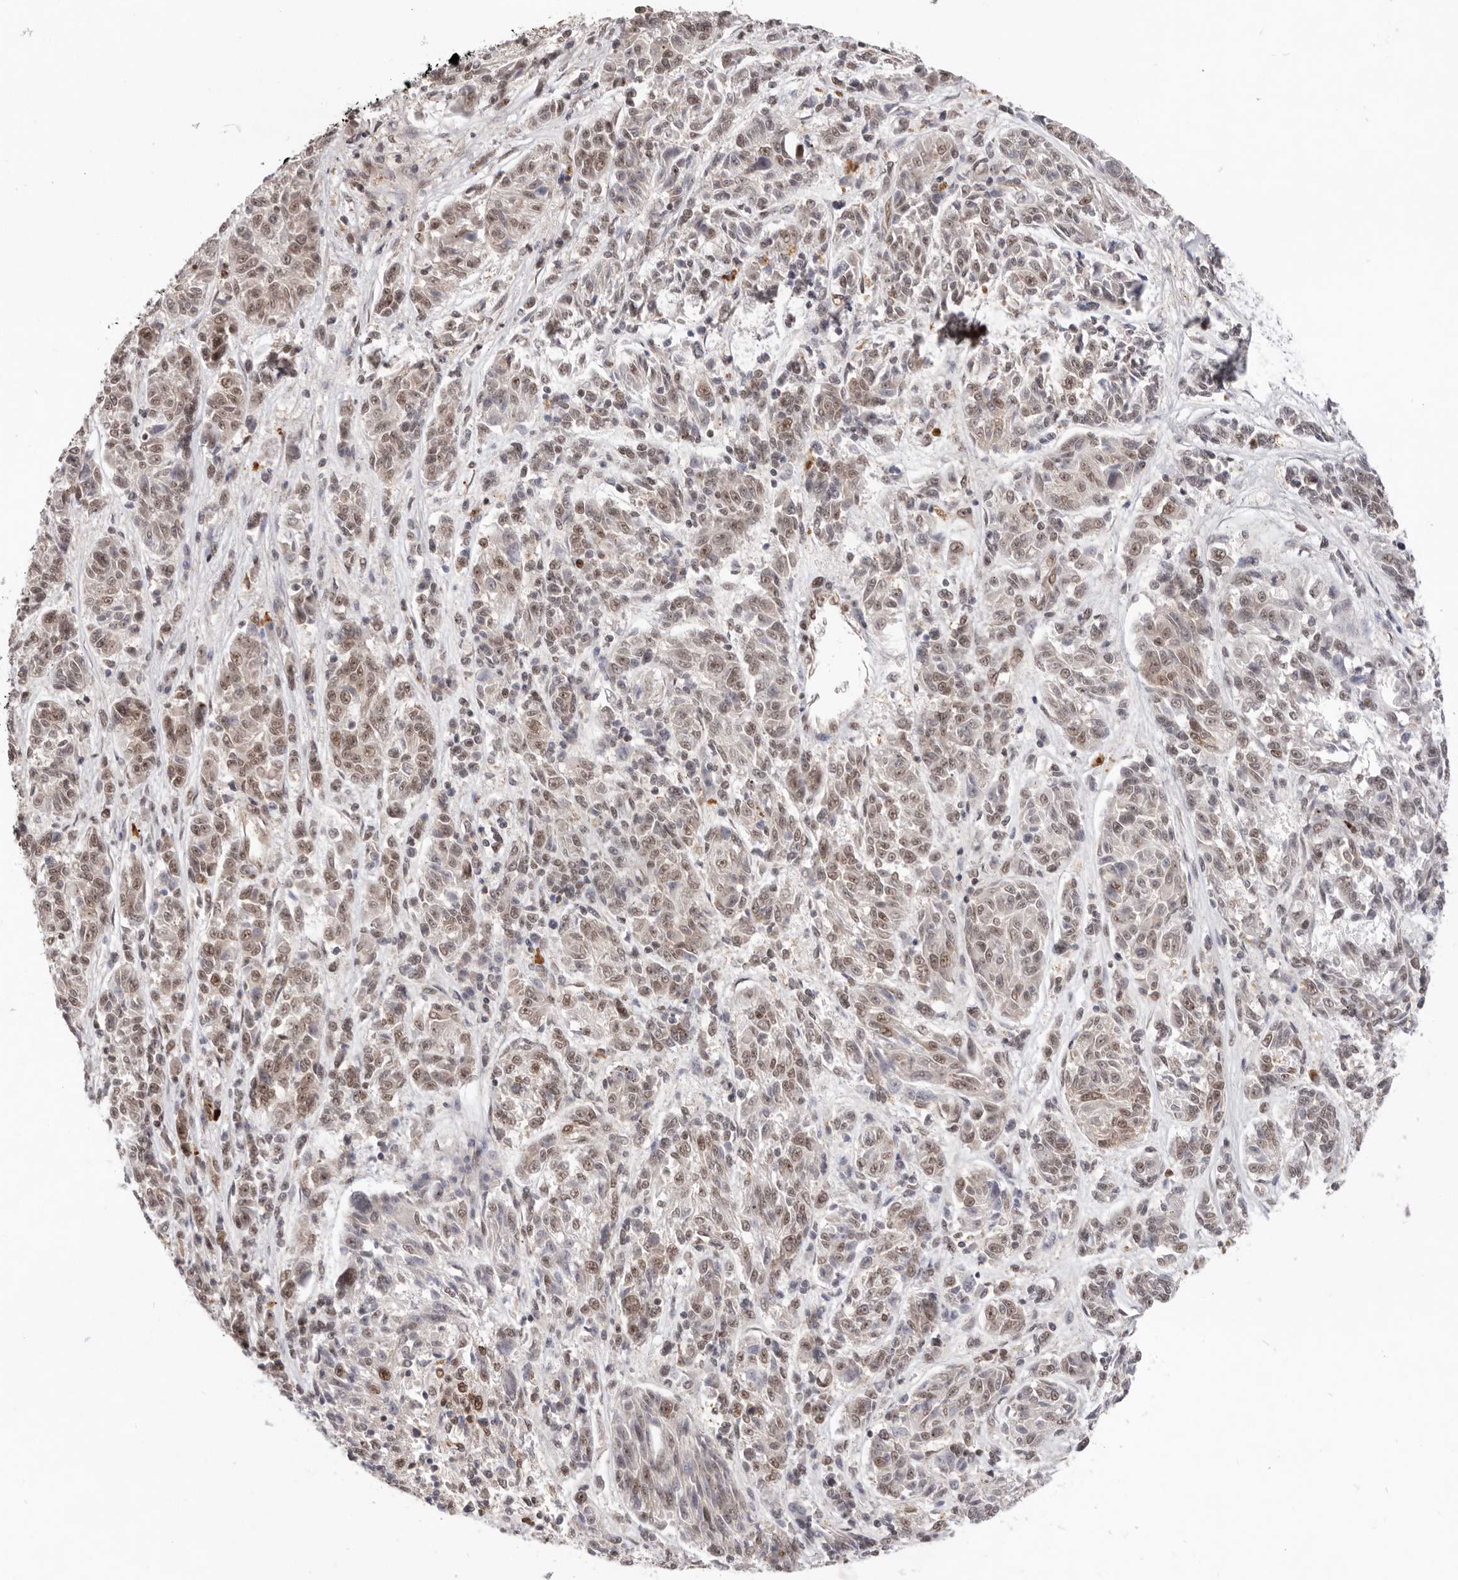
{"staining": {"intensity": "moderate", "quantity": "25%-75%", "location": "nuclear"}, "tissue": "melanoma", "cell_type": "Tumor cells", "image_type": "cancer", "snomed": [{"axis": "morphology", "description": "Malignant melanoma, NOS"}, {"axis": "topography", "description": "Skin"}], "caption": "About 25%-75% of tumor cells in human melanoma exhibit moderate nuclear protein positivity as visualized by brown immunohistochemical staining.", "gene": "CHTOP", "patient": {"sex": "male", "age": 53}}